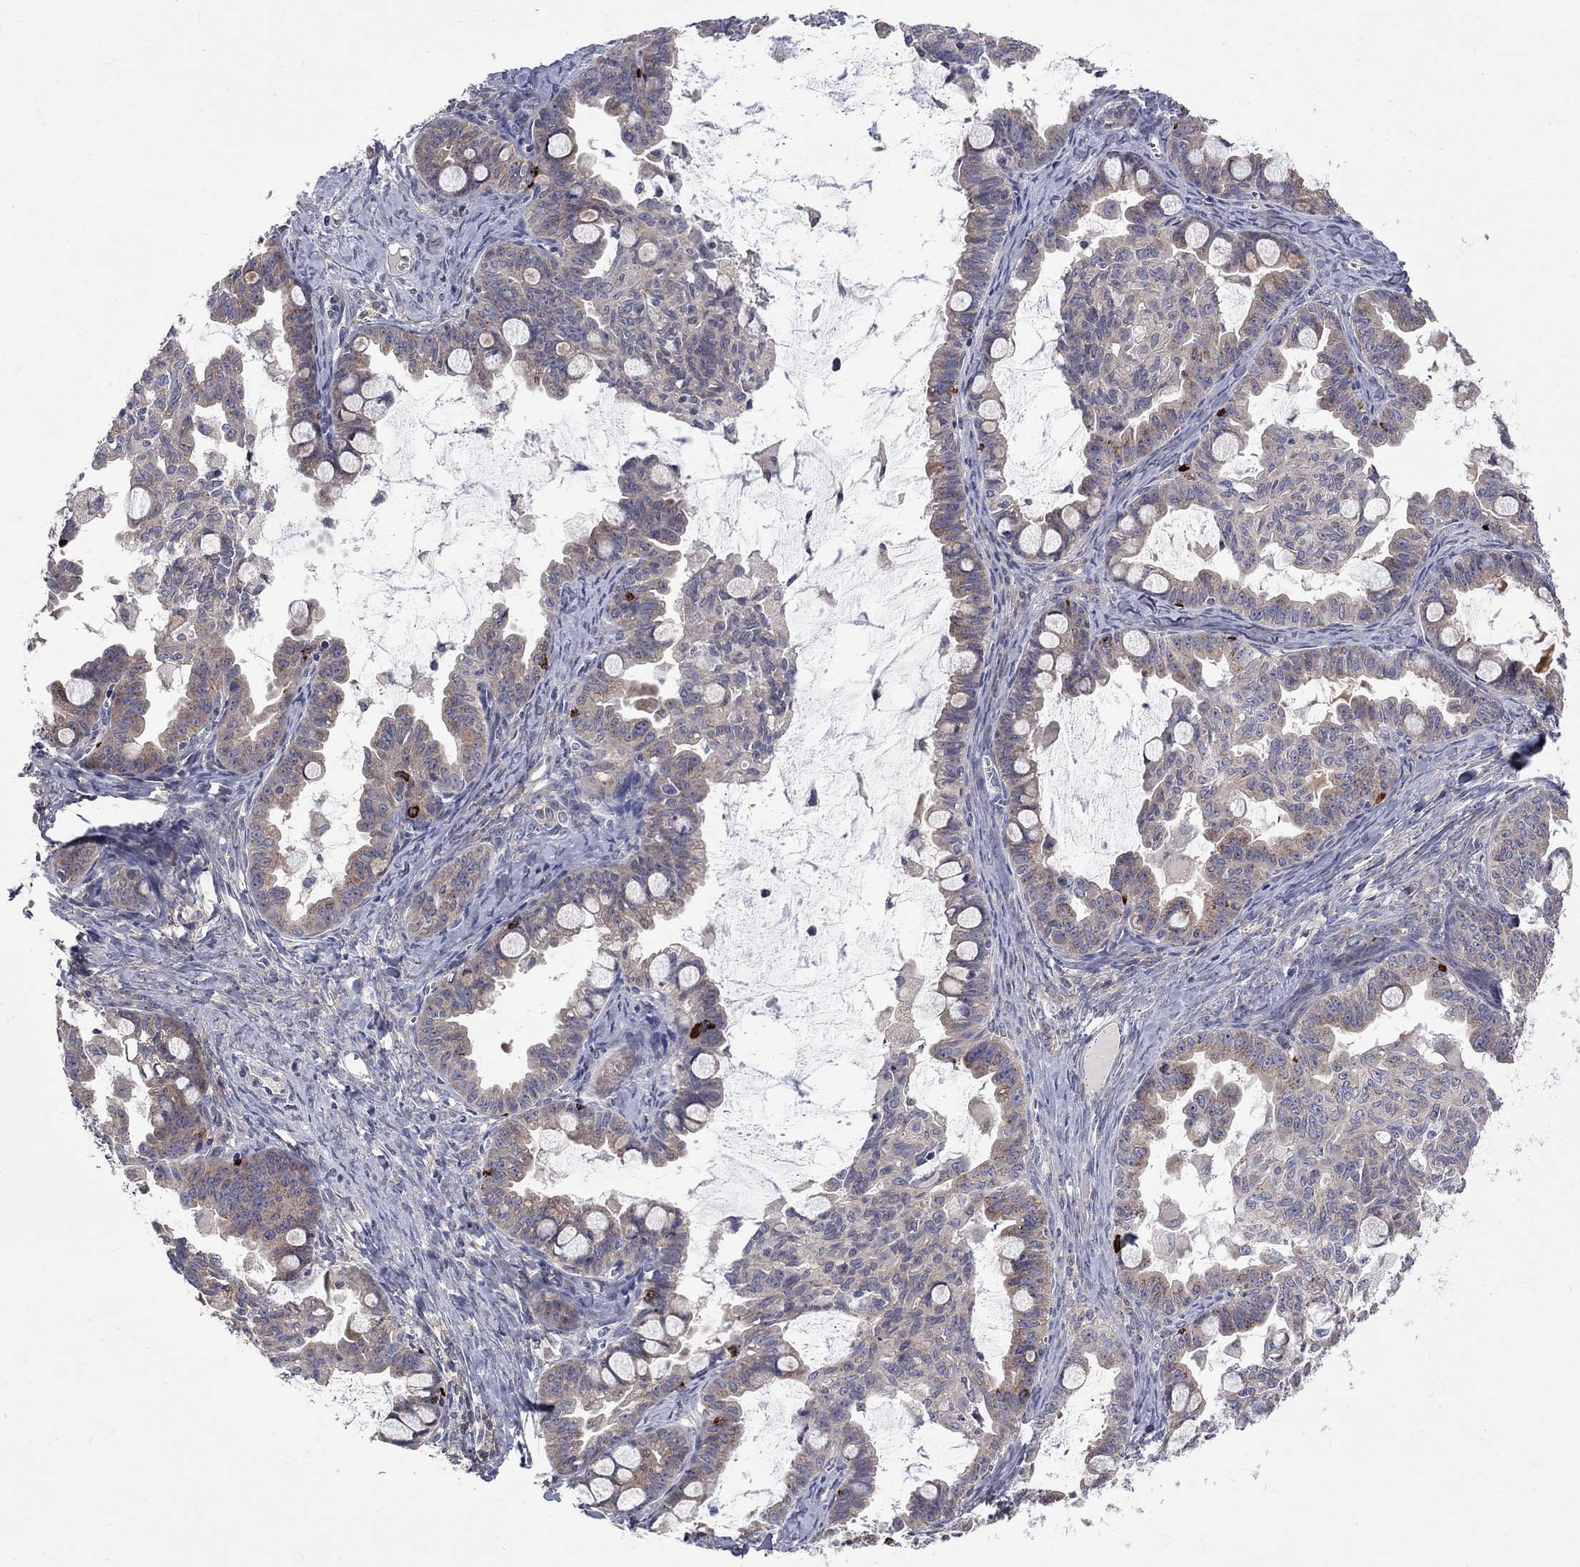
{"staining": {"intensity": "weak", "quantity": "25%-75%", "location": "cytoplasmic/membranous"}, "tissue": "ovarian cancer", "cell_type": "Tumor cells", "image_type": "cancer", "snomed": [{"axis": "morphology", "description": "Cystadenocarcinoma, mucinous, NOS"}, {"axis": "topography", "description": "Ovary"}], "caption": "Ovarian cancer (mucinous cystadenocarcinoma) stained with a brown dye demonstrates weak cytoplasmic/membranous positive expression in approximately 25%-75% of tumor cells.", "gene": "SH2B1", "patient": {"sex": "female", "age": 63}}